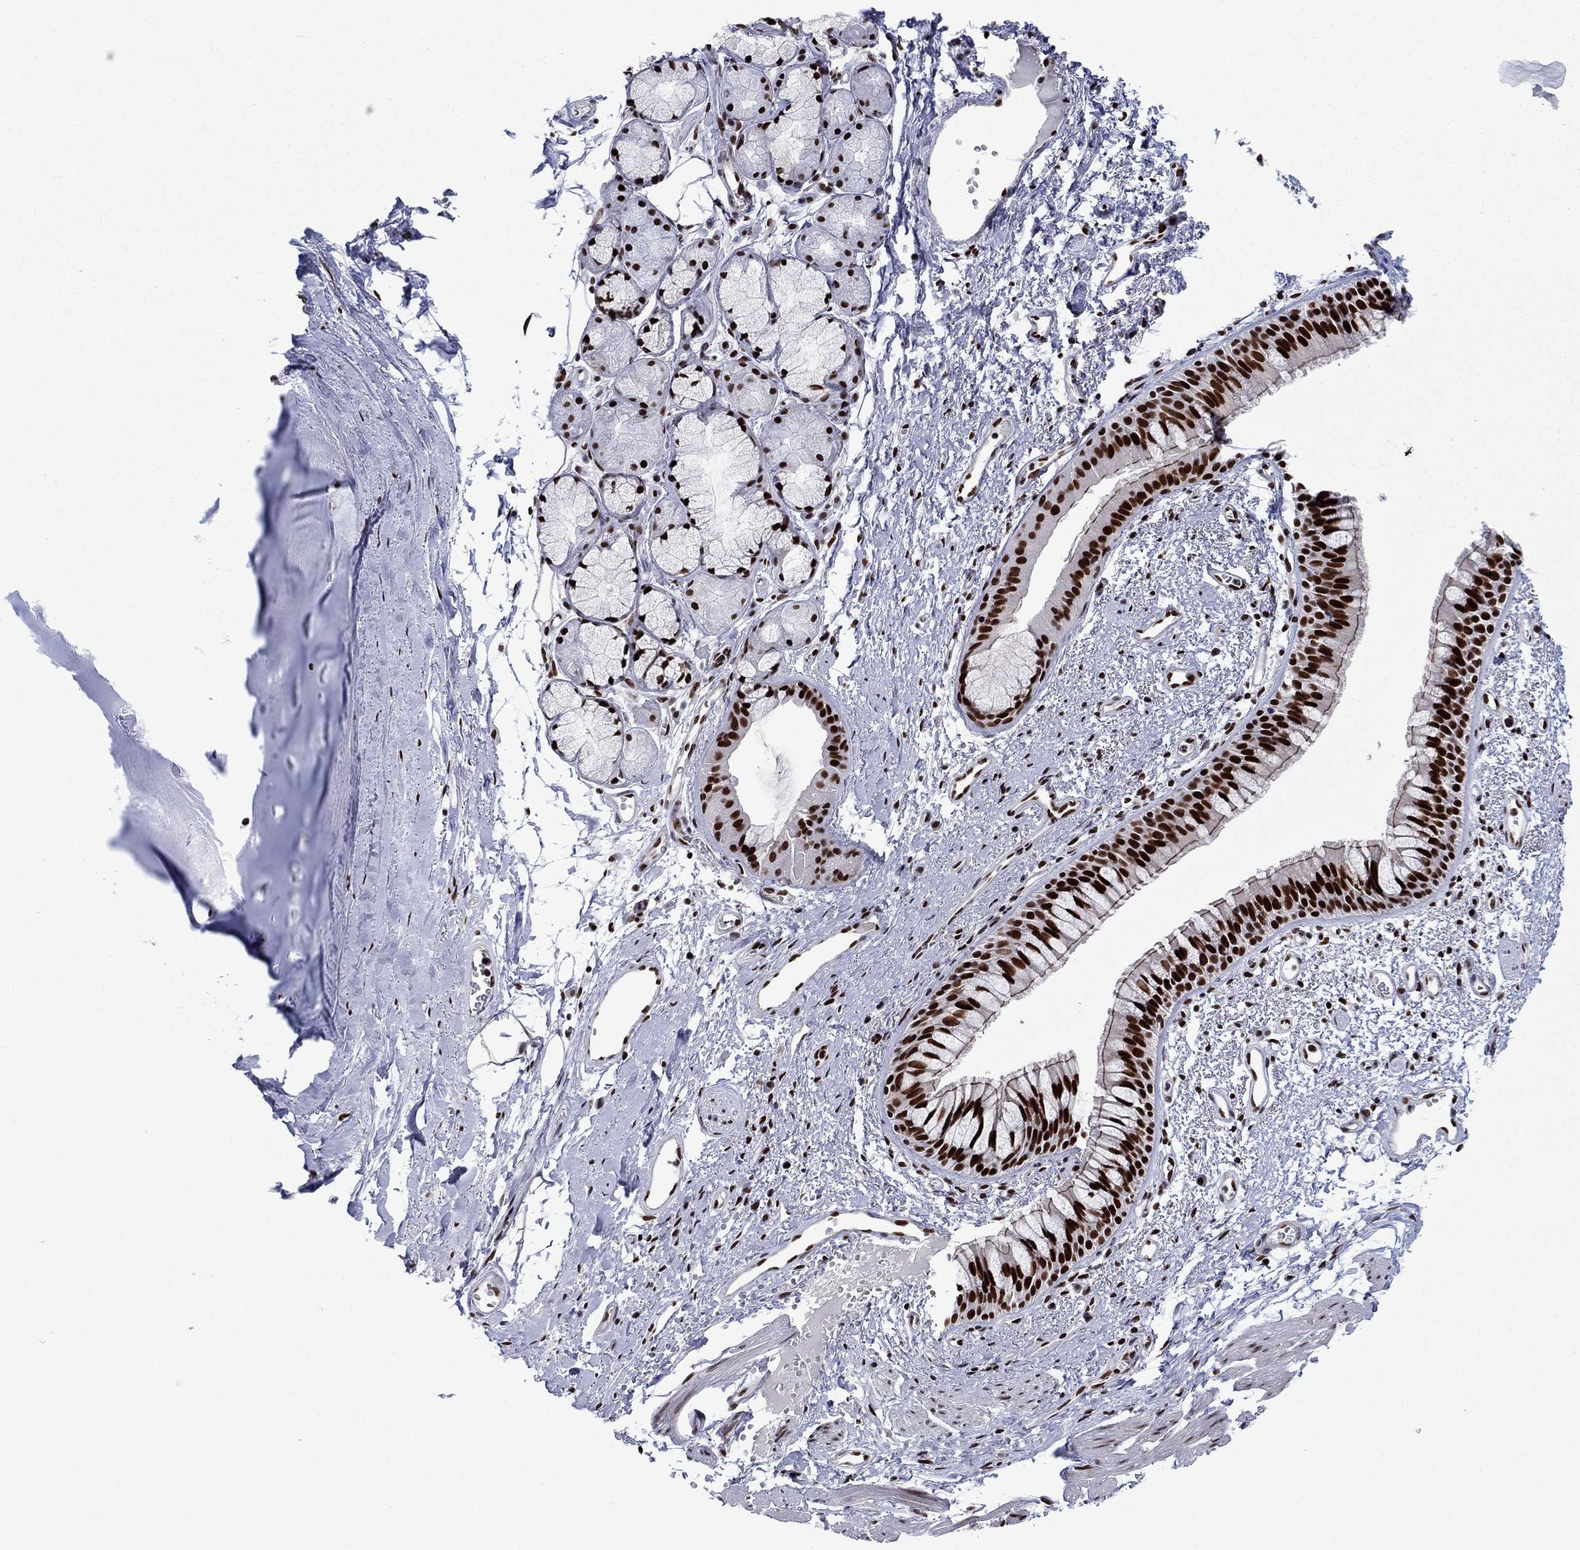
{"staining": {"intensity": "strong", "quantity": ">75%", "location": "nuclear"}, "tissue": "bronchus", "cell_type": "Respiratory epithelial cells", "image_type": "normal", "snomed": [{"axis": "morphology", "description": "Normal tissue, NOS"}, {"axis": "topography", "description": "Cartilage tissue"}, {"axis": "topography", "description": "Bronchus"}], "caption": "DAB (3,3'-diaminobenzidine) immunohistochemical staining of unremarkable human bronchus reveals strong nuclear protein expression in about >75% of respiratory epithelial cells.", "gene": "RPRD1B", "patient": {"sex": "male", "age": 66}}